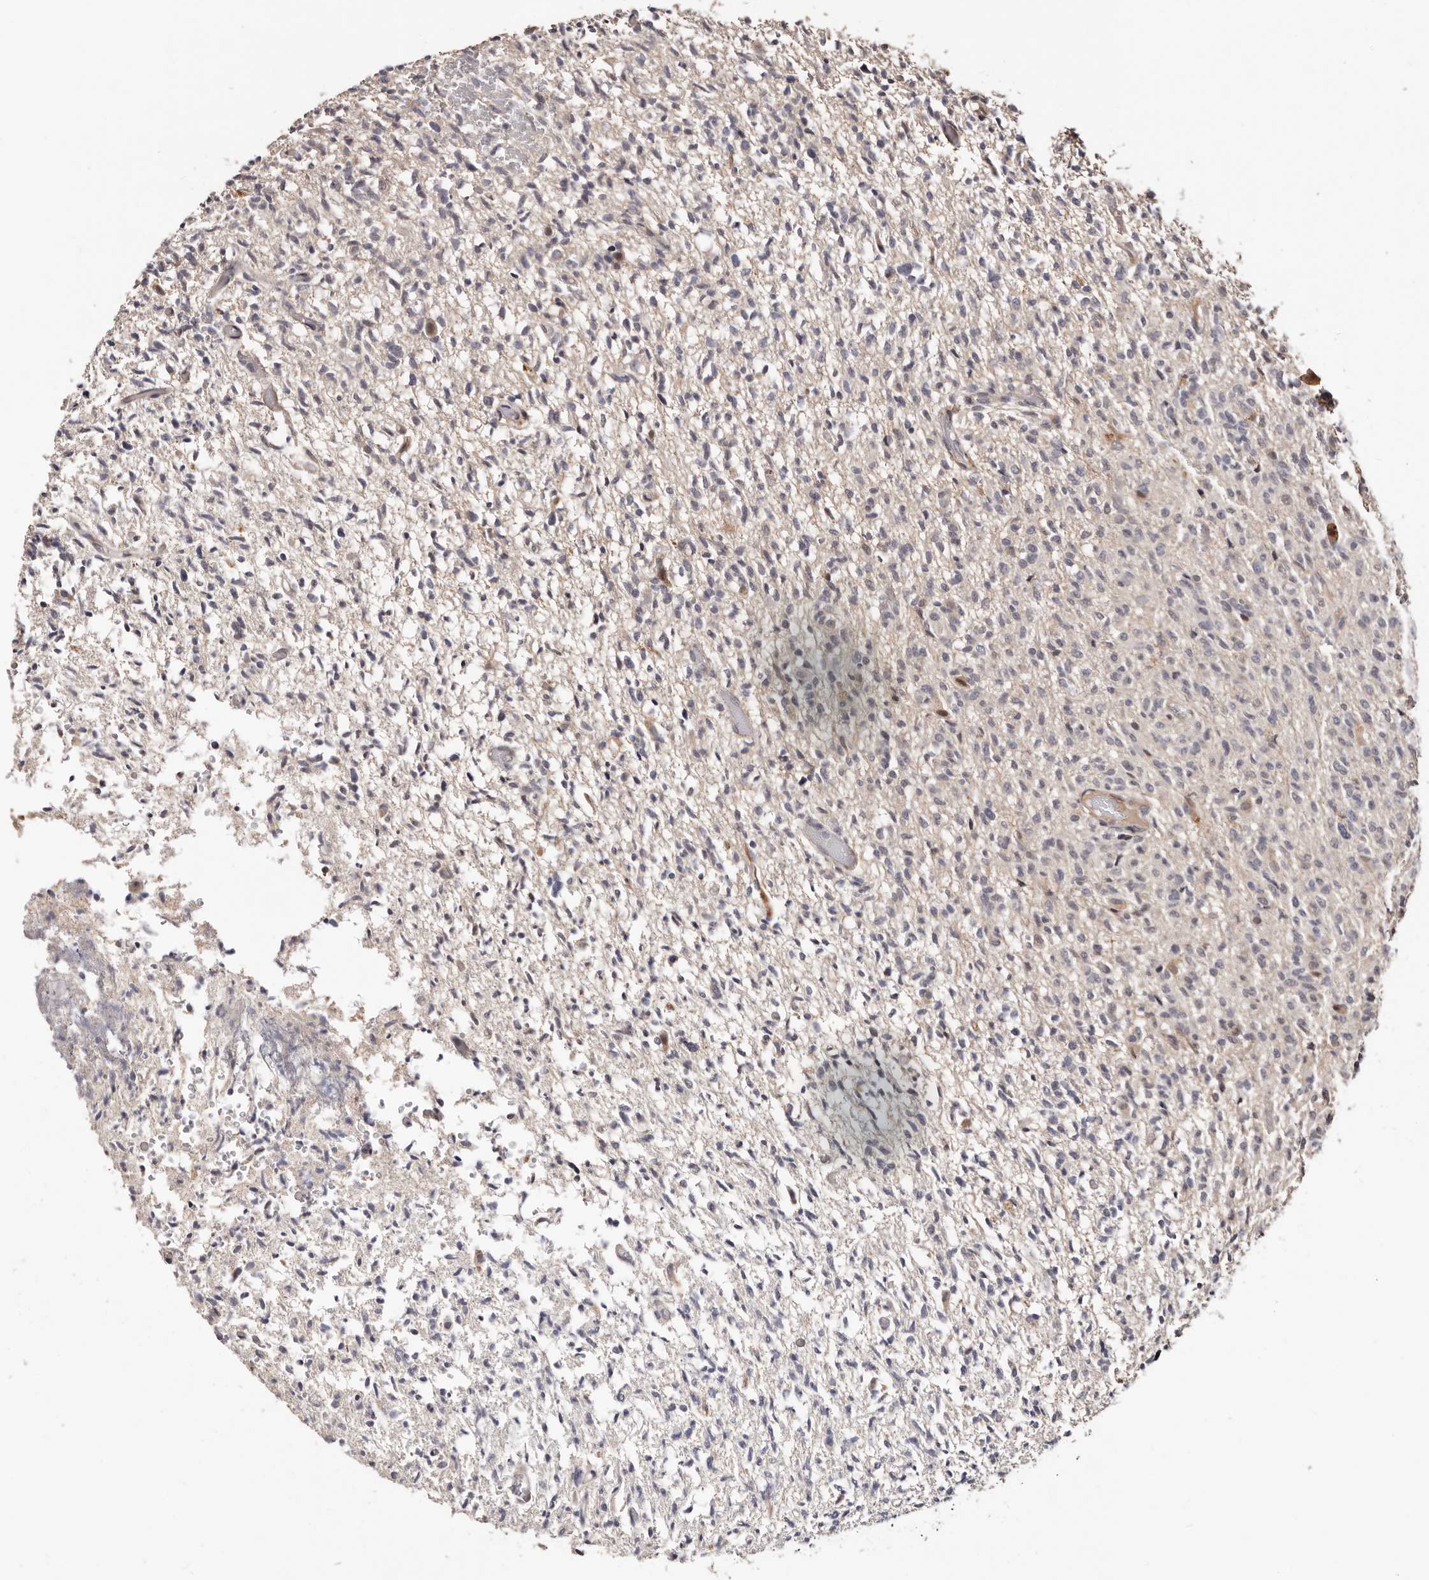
{"staining": {"intensity": "negative", "quantity": "none", "location": "none"}, "tissue": "glioma", "cell_type": "Tumor cells", "image_type": "cancer", "snomed": [{"axis": "morphology", "description": "Glioma, malignant, High grade"}, {"axis": "topography", "description": "Brain"}], "caption": "Immunohistochemical staining of human glioma shows no significant positivity in tumor cells.", "gene": "TRIP13", "patient": {"sex": "female", "age": 57}}